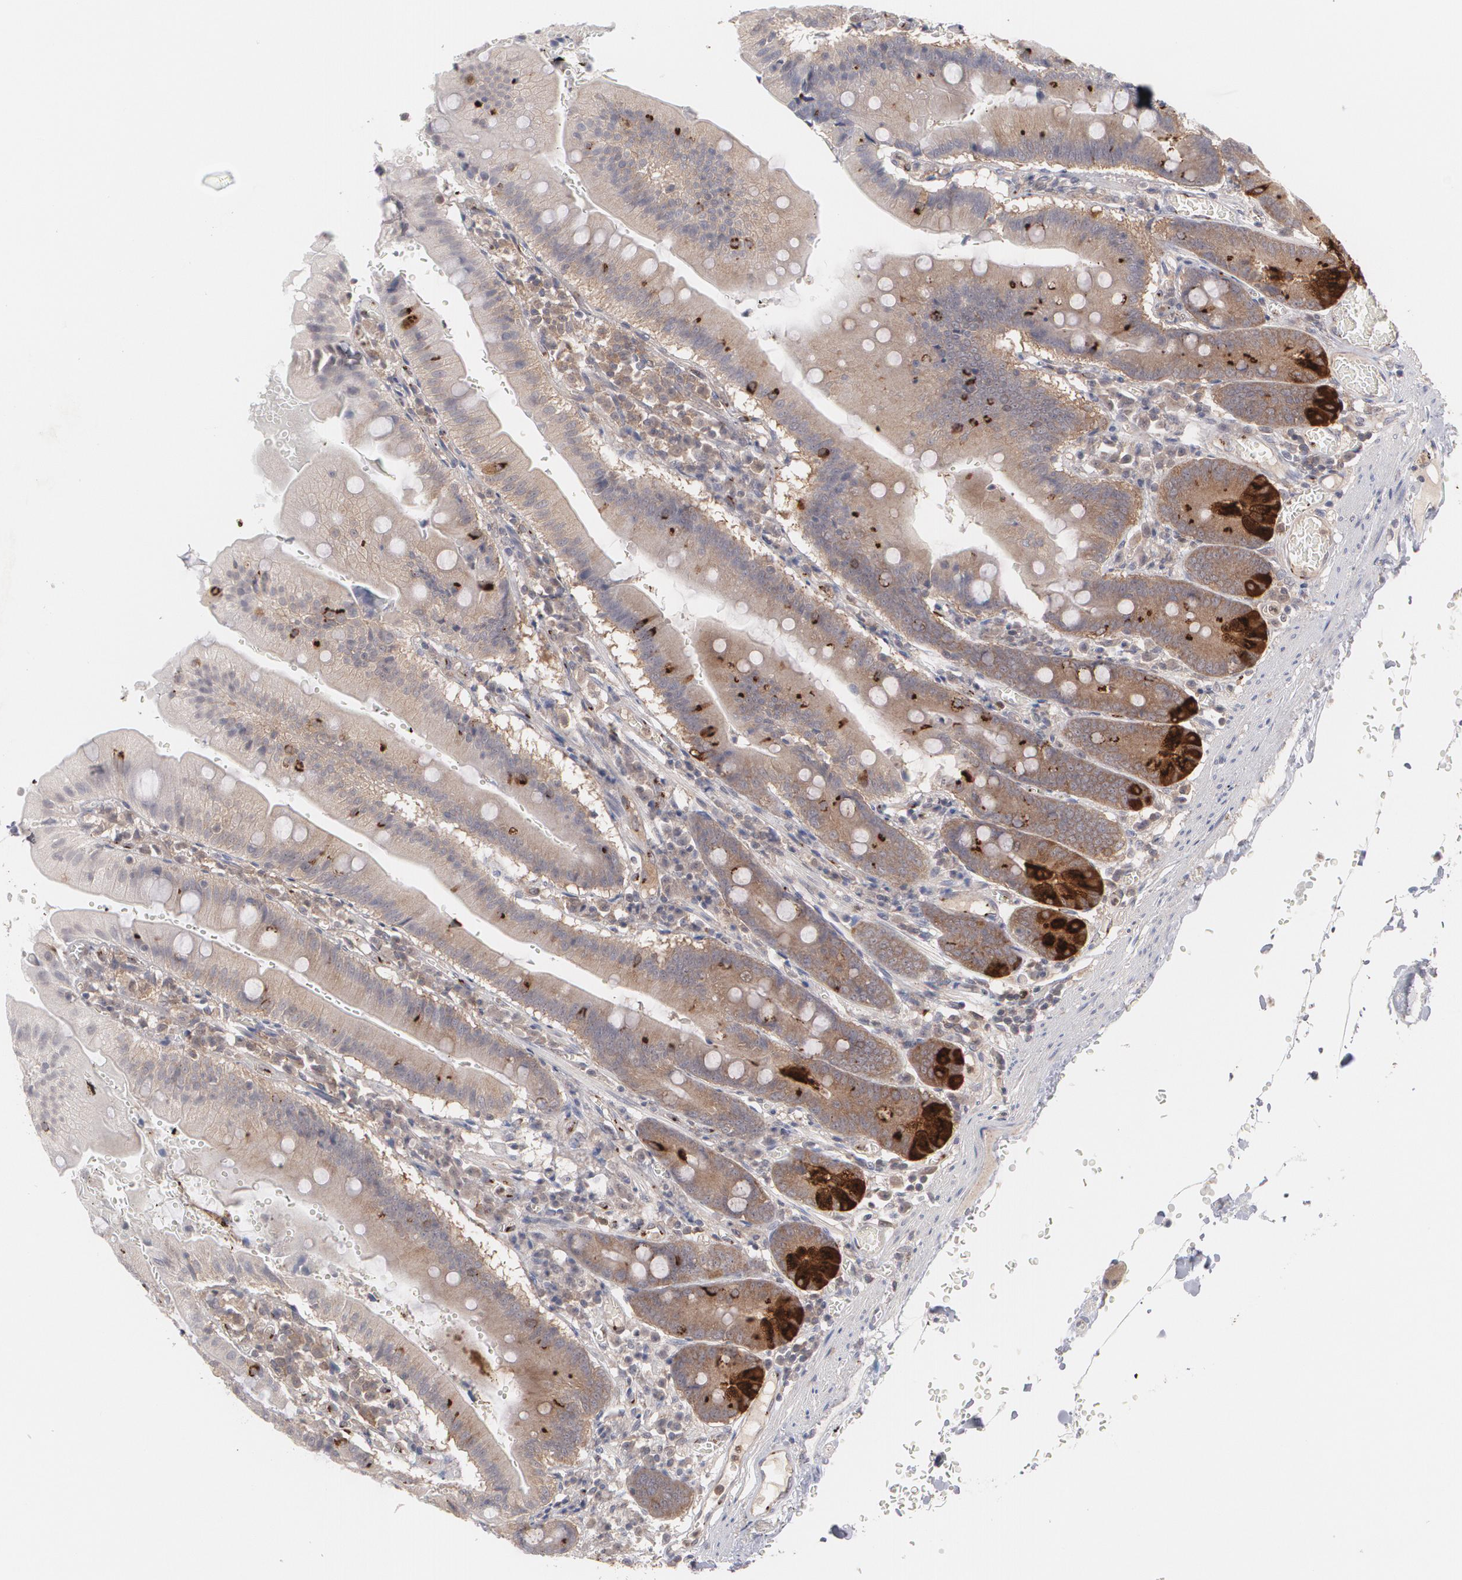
{"staining": {"intensity": "strong", "quantity": "<25%", "location": "cytoplasmic/membranous"}, "tissue": "small intestine", "cell_type": "Glandular cells", "image_type": "normal", "snomed": [{"axis": "morphology", "description": "Normal tissue, NOS"}, {"axis": "topography", "description": "Small intestine"}], "caption": "Immunohistochemical staining of benign small intestine displays <25% levels of strong cytoplasmic/membranous protein positivity in about <25% of glandular cells.", "gene": "HTT", "patient": {"sex": "male", "age": 71}}